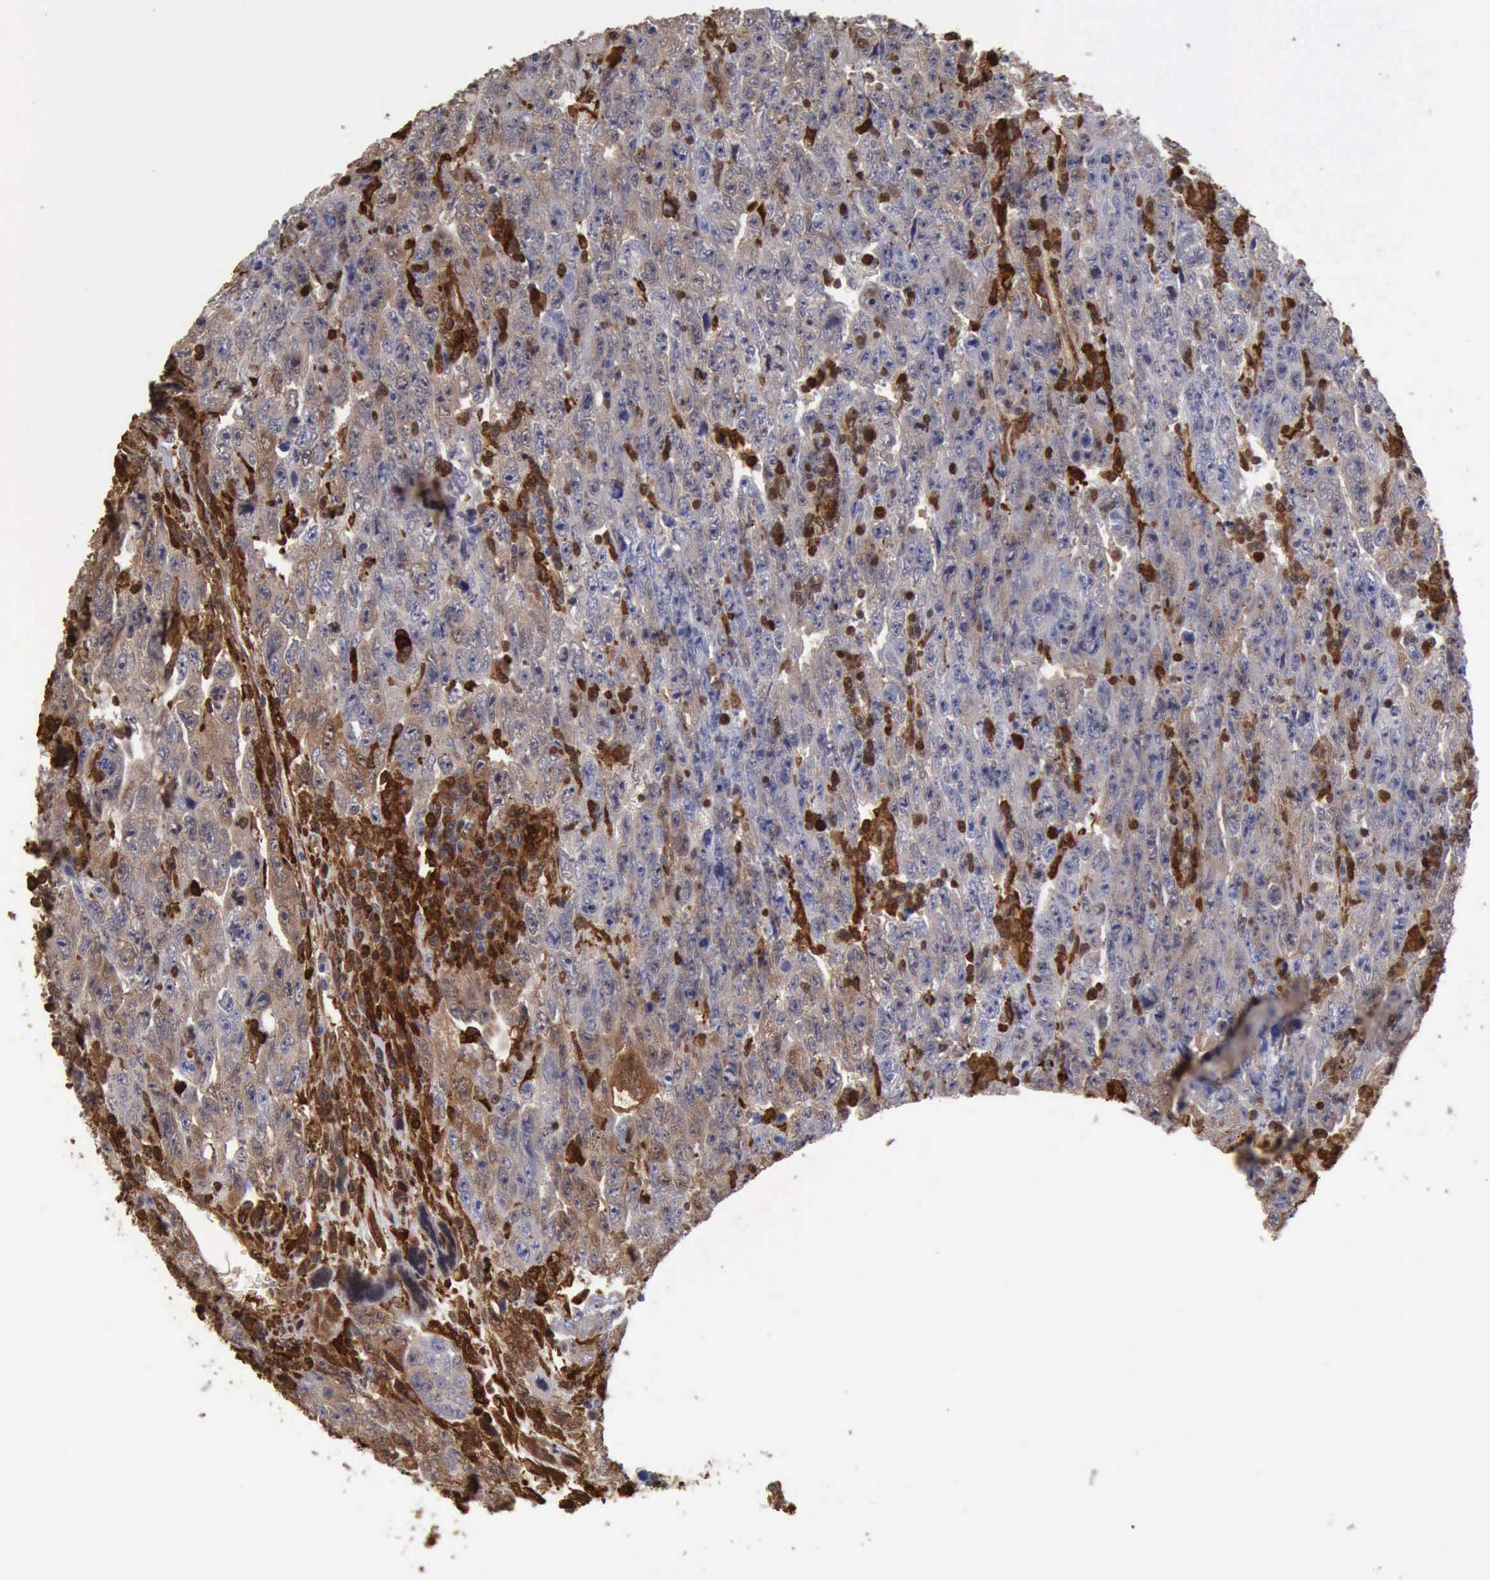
{"staining": {"intensity": "negative", "quantity": "none", "location": "none"}, "tissue": "testis cancer", "cell_type": "Tumor cells", "image_type": "cancer", "snomed": [{"axis": "morphology", "description": "Carcinoma, Embryonal, NOS"}, {"axis": "topography", "description": "Testis"}], "caption": "Immunohistochemistry image of human testis cancer stained for a protein (brown), which exhibits no staining in tumor cells. (Brightfield microscopy of DAB (3,3'-diaminobenzidine) IHC at high magnification).", "gene": "STAT1", "patient": {"sex": "male", "age": 28}}